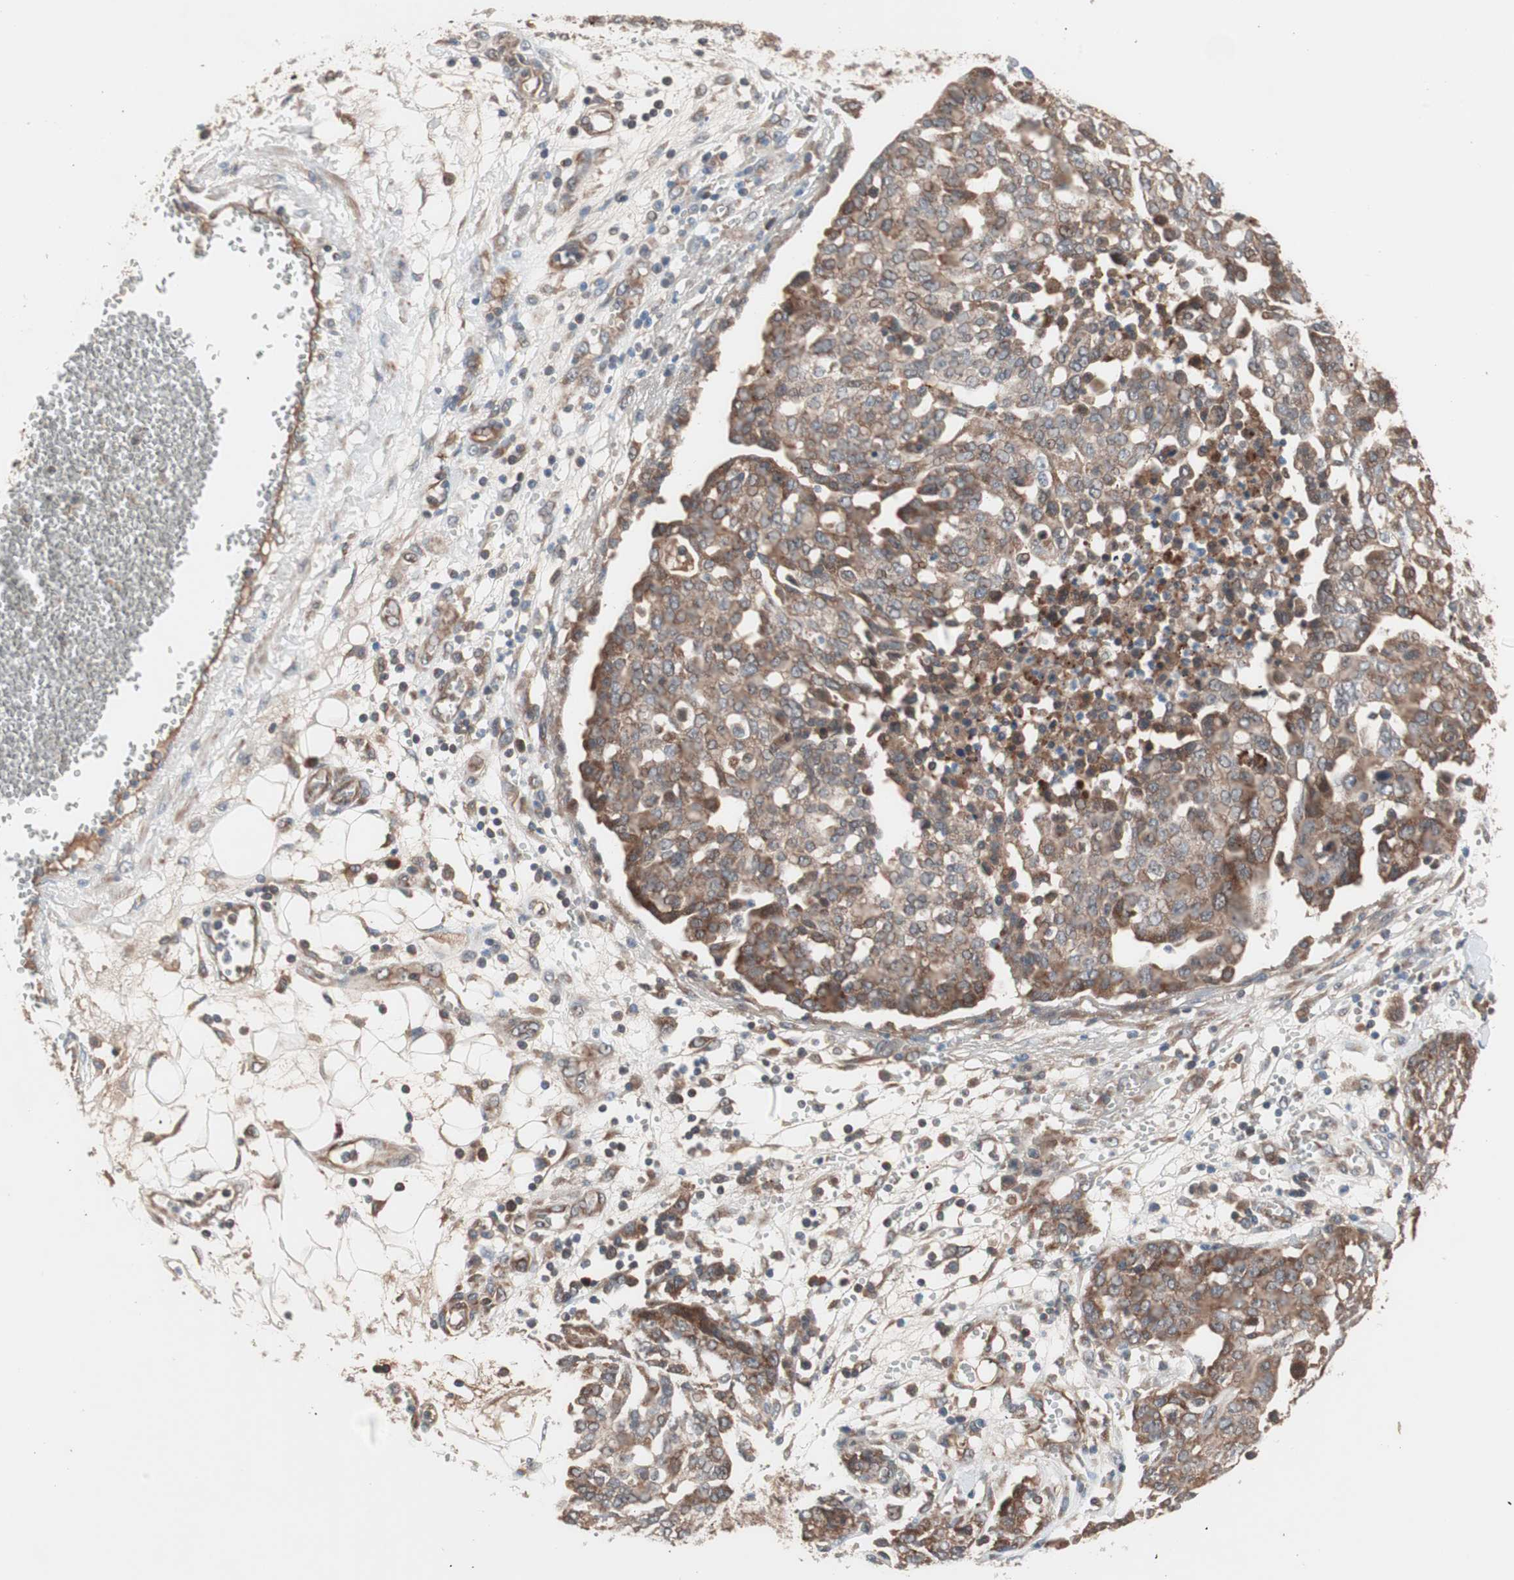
{"staining": {"intensity": "moderate", "quantity": ">75%", "location": "cytoplasmic/membranous"}, "tissue": "ovarian cancer", "cell_type": "Tumor cells", "image_type": "cancer", "snomed": [{"axis": "morphology", "description": "Cystadenocarcinoma, serous, NOS"}, {"axis": "topography", "description": "Soft tissue"}, {"axis": "topography", "description": "Ovary"}], "caption": "This is an image of IHC staining of serous cystadenocarcinoma (ovarian), which shows moderate positivity in the cytoplasmic/membranous of tumor cells.", "gene": "HMBS", "patient": {"sex": "female", "age": 57}}